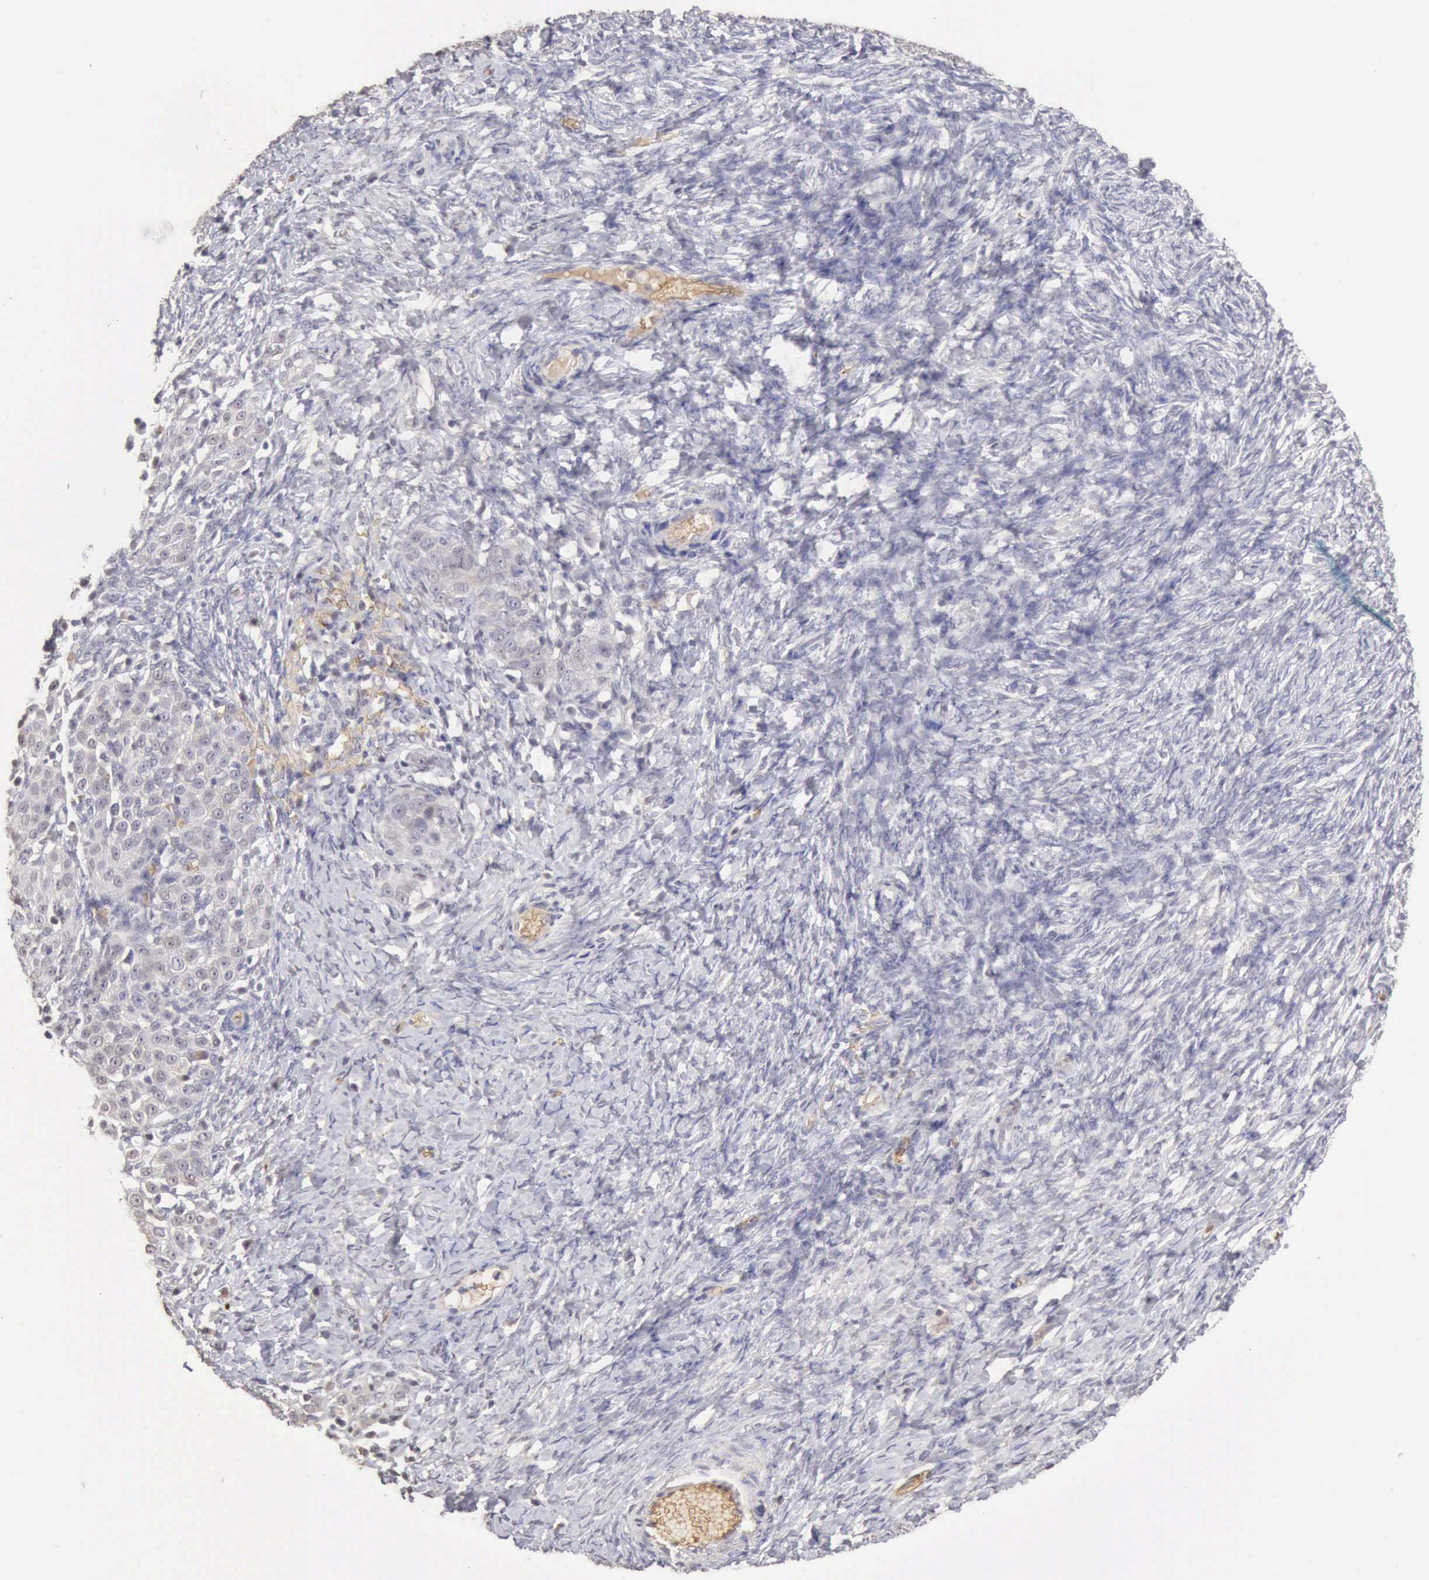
{"staining": {"intensity": "negative", "quantity": "none", "location": "none"}, "tissue": "ovarian cancer", "cell_type": "Tumor cells", "image_type": "cancer", "snomed": [{"axis": "morphology", "description": "Normal tissue, NOS"}, {"axis": "morphology", "description": "Cystadenocarcinoma, serous, NOS"}, {"axis": "topography", "description": "Ovary"}], "caption": "Immunohistochemistry (IHC) of ovarian serous cystadenocarcinoma demonstrates no positivity in tumor cells.", "gene": "CFI", "patient": {"sex": "female", "age": 62}}